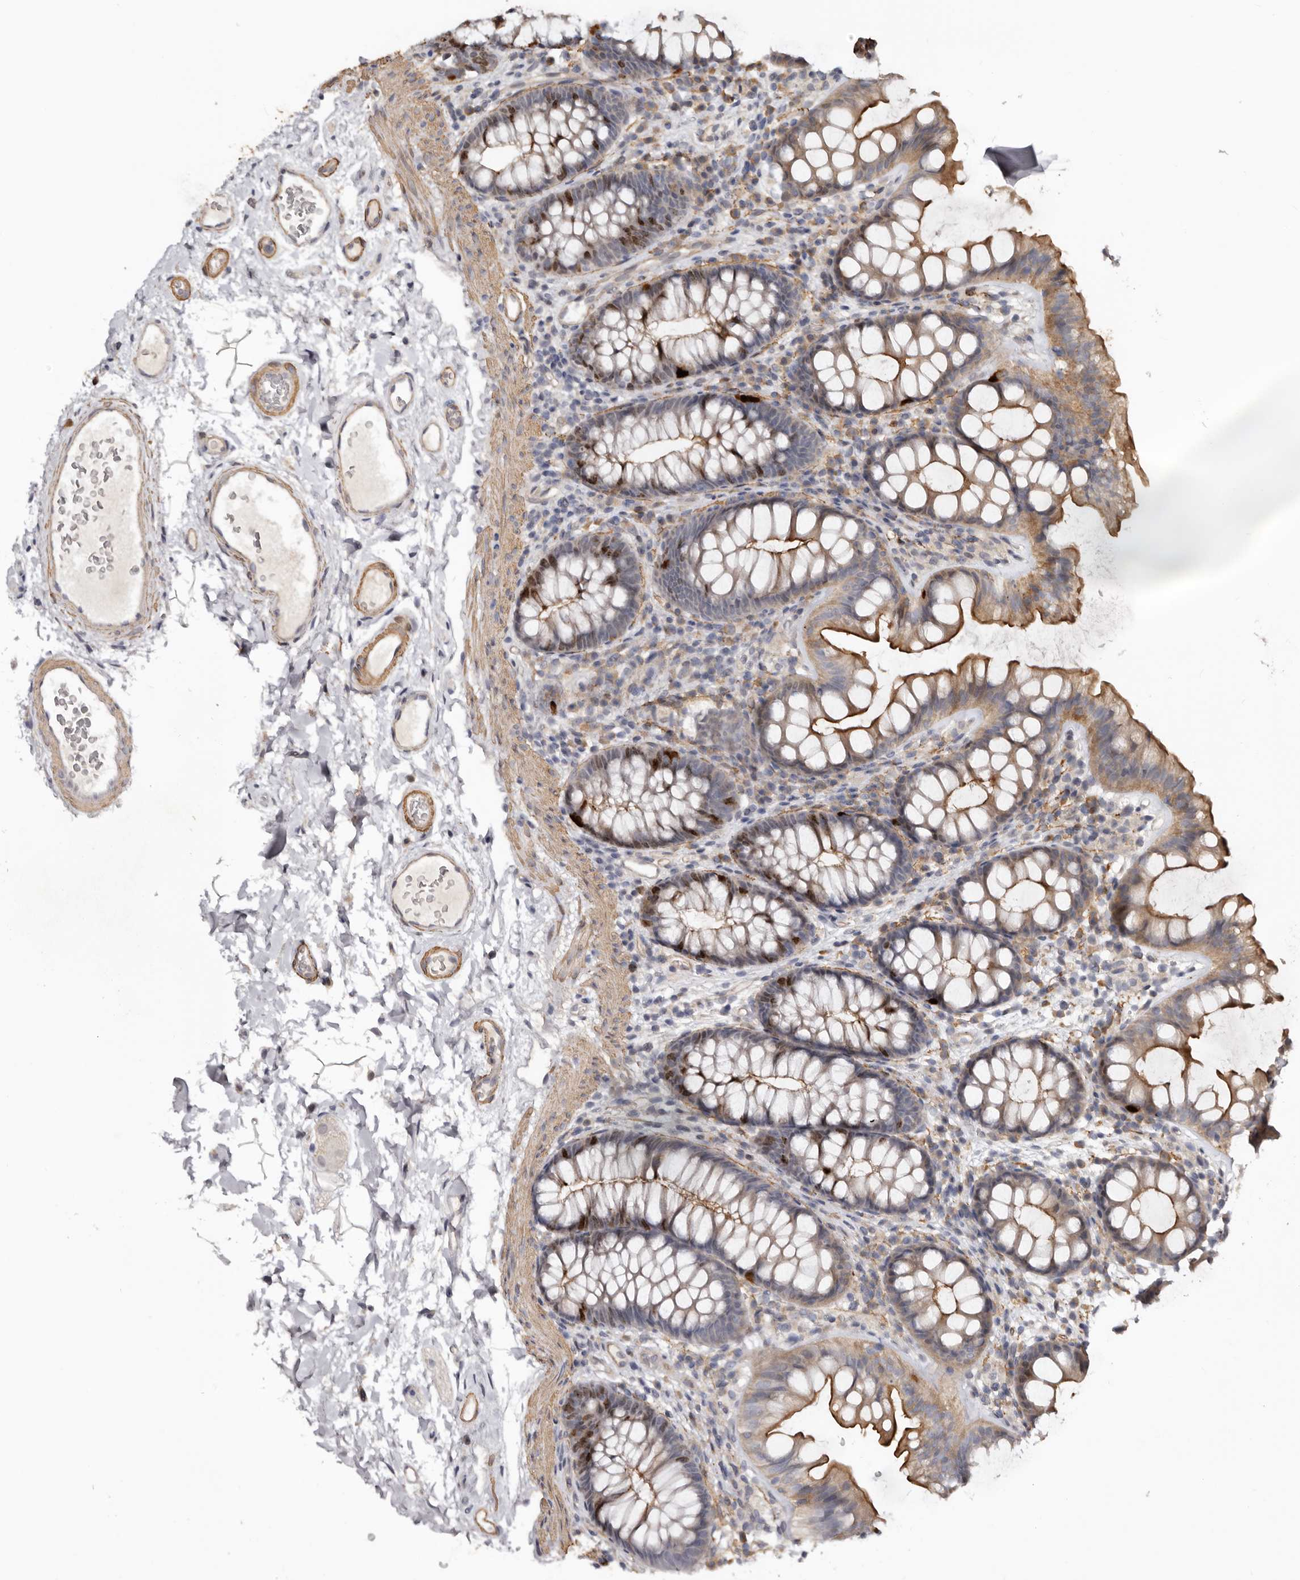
{"staining": {"intensity": "moderate", "quantity": ">75%", "location": "cytoplasmic/membranous"}, "tissue": "colon", "cell_type": "Endothelial cells", "image_type": "normal", "snomed": [{"axis": "morphology", "description": "Normal tissue, NOS"}, {"axis": "topography", "description": "Colon"}], "caption": "Human colon stained for a protein (brown) shows moderate cytoplasmic/membranous positive positivity in about >75% of endothelial cells.", "gene": "CDCA8", "patient": {"sex": "female", "age": 62}}